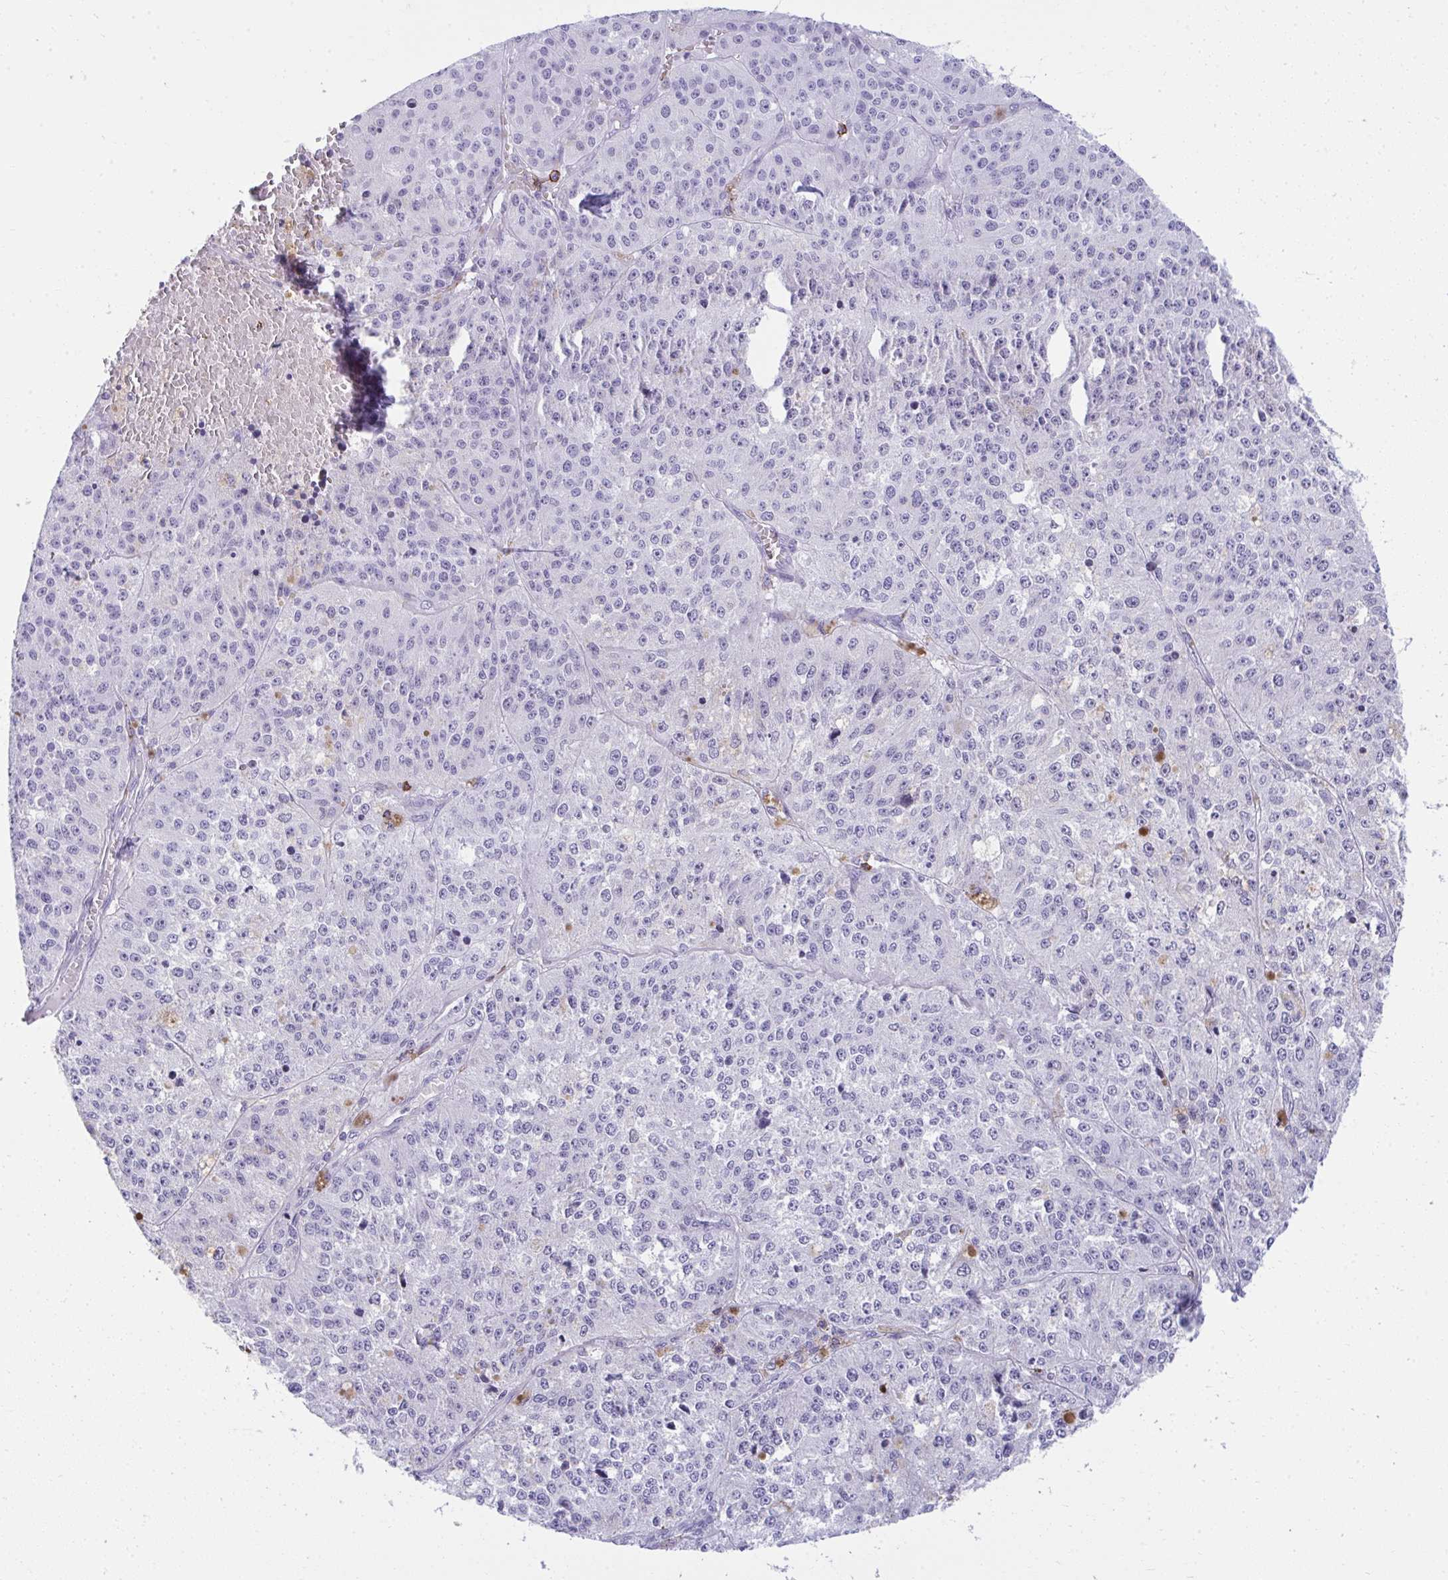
{"staining": {"intensity": "negative", "quantity": "none", "location": "none"}, "tissue": "melanoma", "cell_type": "Tumor cells", "image_type": "cancer", "snomed": [{"axis": "morphology", "description": "Malignant melanoma, Metastatic site"}, {"axis": "topography", "description": "Lymph node"}], "caption": "There is no significant positivity in tumor cells of melanoma.", "gene": "SPN", "patient": {"sex": "female", "age": 64}}